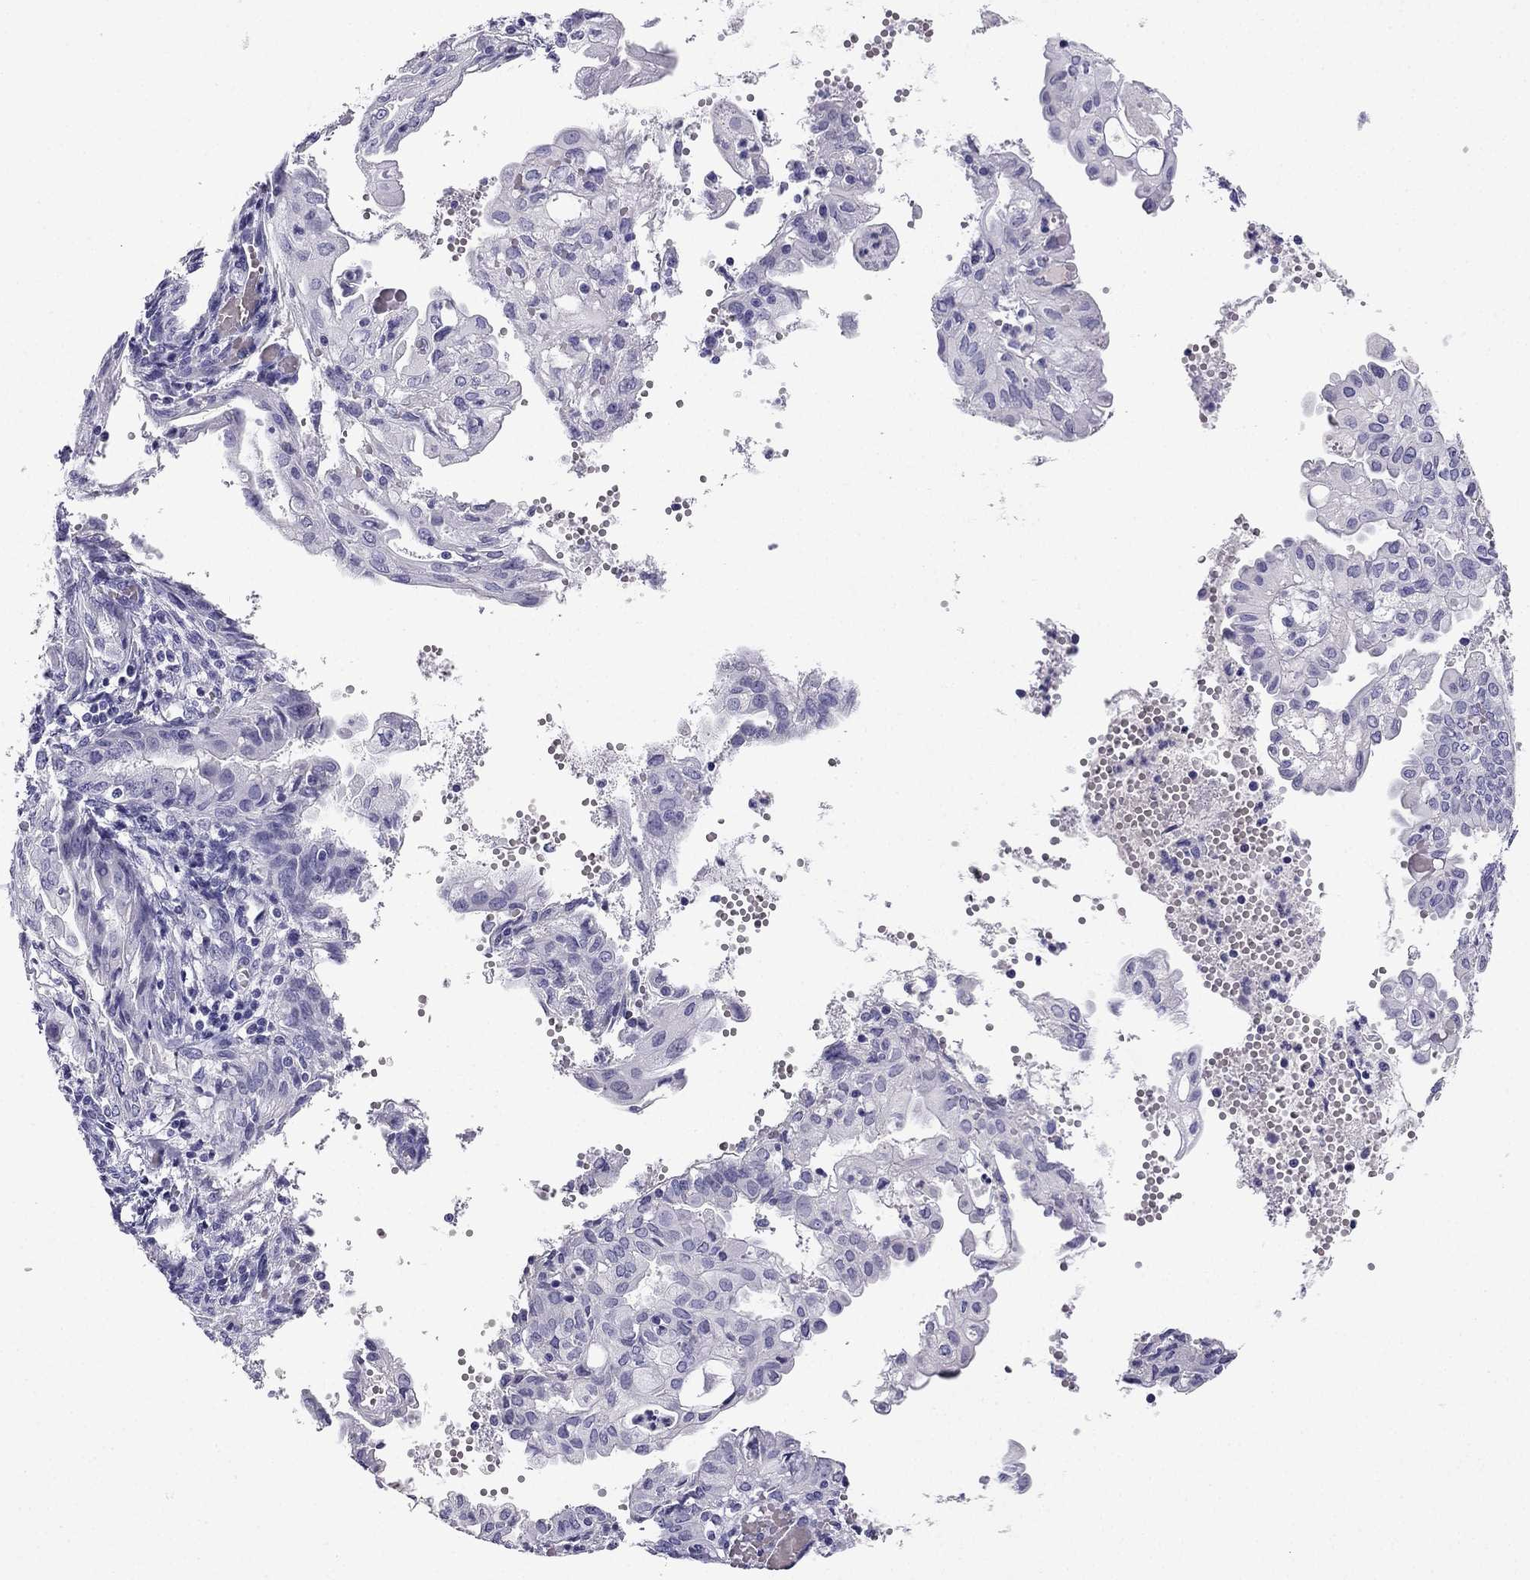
{"staining": {"intensity": "negative", "quantity": "none", "location": "none"}, "tissue": "endometrial cancer", "cell_type": "Tumor cells", "image_type": "cancer", "snomed": [{"axis": "morphology", "description": "Adenocarcinoma, NOS"}, {"axis": "topography", "description": "Endometrium"}], "caption": "A high-resolution image shows immunohistochemistry (IHC) staining of adenocarcinoma (endometrial), which displays no significant staining in tumor cells. (Stains: DAB (3,3'-diaminobenzidine) IHC with hematoxylin counter stain, Microscopy: brightfield microscopy at high magnification).", "gene": "NPTX1", "patient": {"sex": "female", "age": 68}}